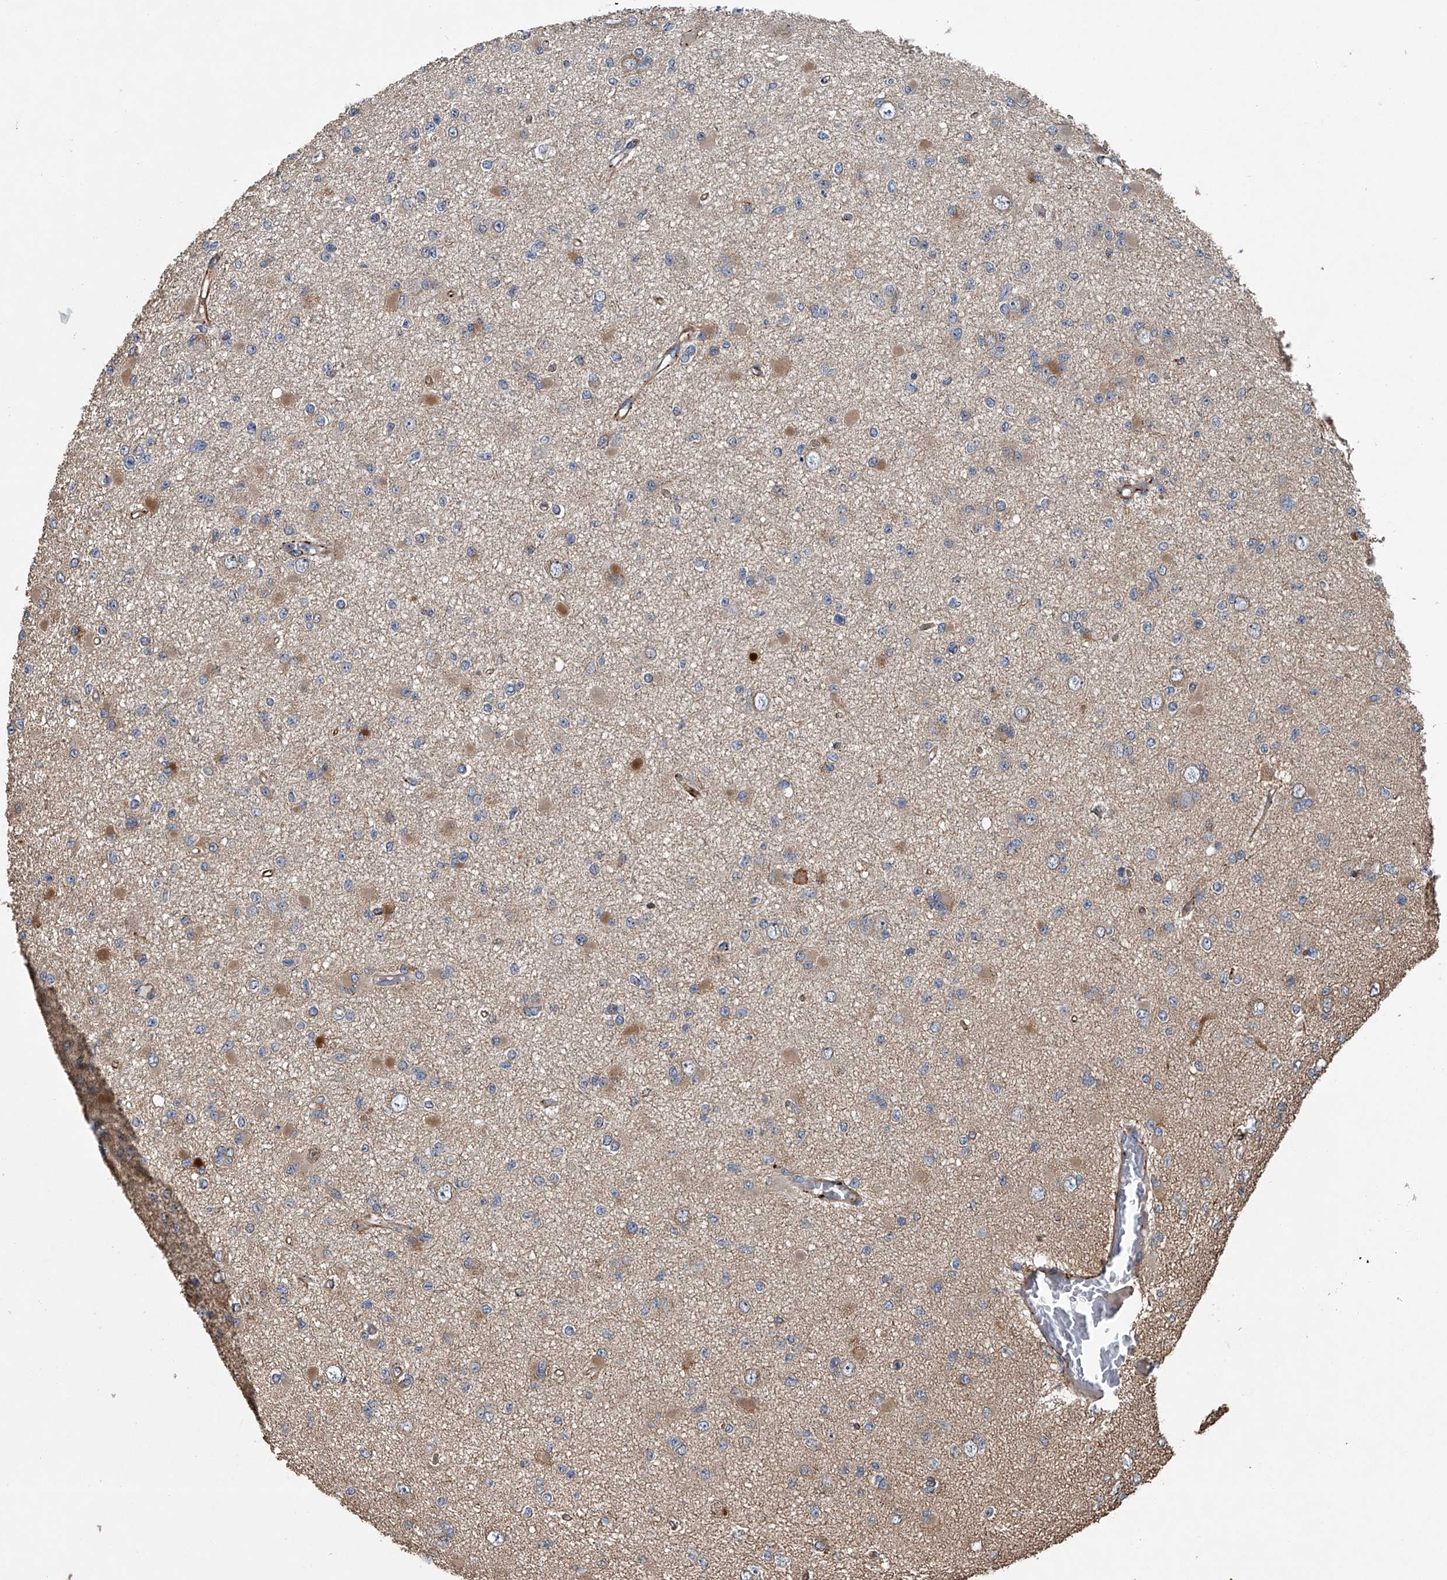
{"staining": {"intensity": "negative", "quantity": "none", "location": "none"}, "tissue": "glioma", "cell_type": "Tumor cells", "image_type": "cancer", "snomed": [{"axis": "morphology", "description": "Glioma, malignant, Low grade"}, {"axis": "topography", "description": "Brain"}], "caption": "DAB immunohistochemical staining of human low-grade glioma (malignant) displays no significant expression in tumor cells.", "gene": "LDLRAD2", "patient": {"sex": "female", "age": 22}}